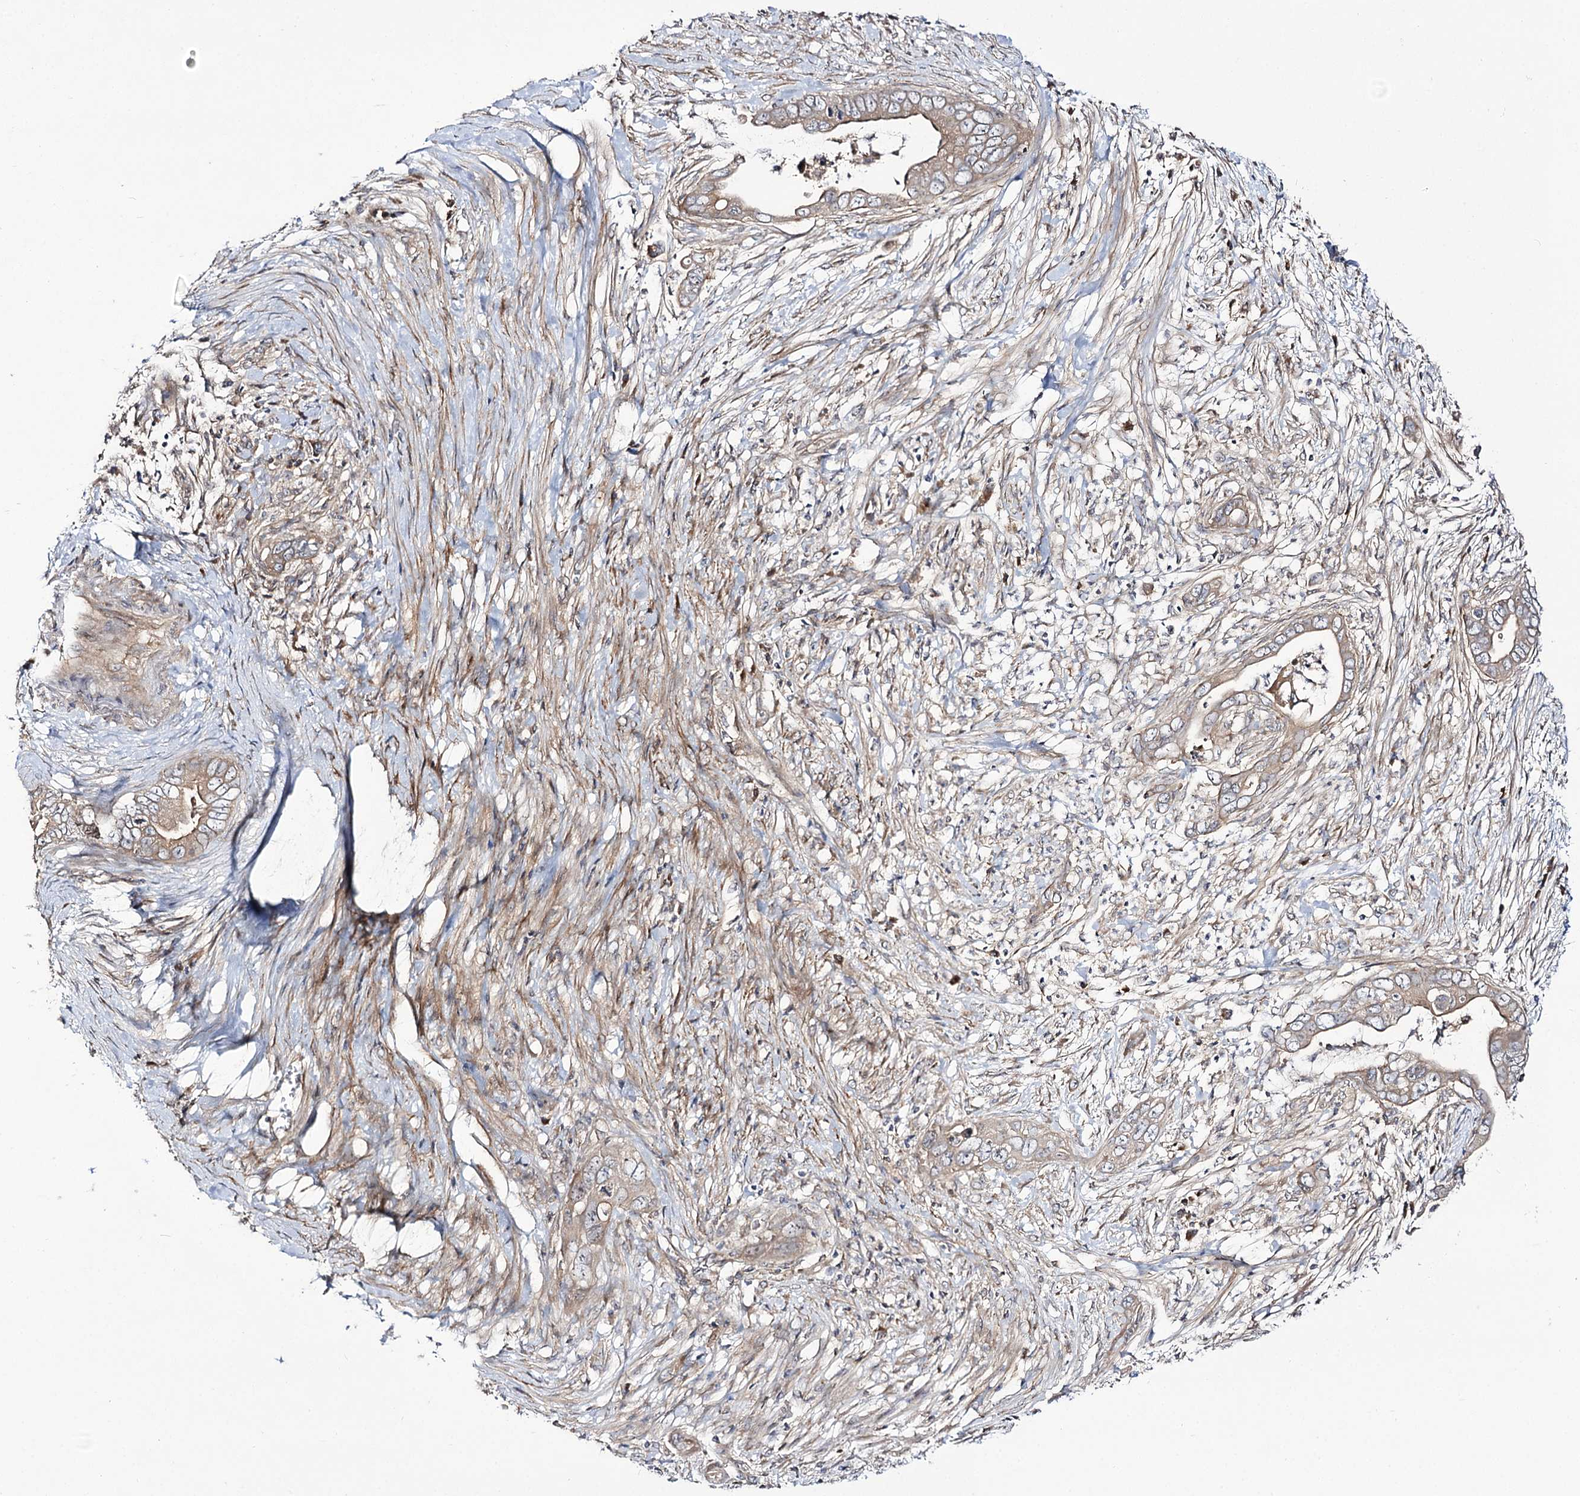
{"staining": {"intensity": "weak", "quantity": ">75%", "location": "cytoplasmic/membranous"}, "tissue": "pancreatic cancer", "cell_type": "Tumor cells", "image_type": "cancer", "snomed": [{"axis": "morphology", "description": "Adenocarcinoma, NOS"}, {"axis": "topography", "description": "Pancreas"}], "caption": "Immunohistochemistry photomicrograph of human pancreatic cancer stained for a protein (brown), which shows low levels of weak cytoplasmic/membranous staining in about >75% of tumor cells.", "gene": "C11orf80", "patient": {"sex": "male", "age": 75}}